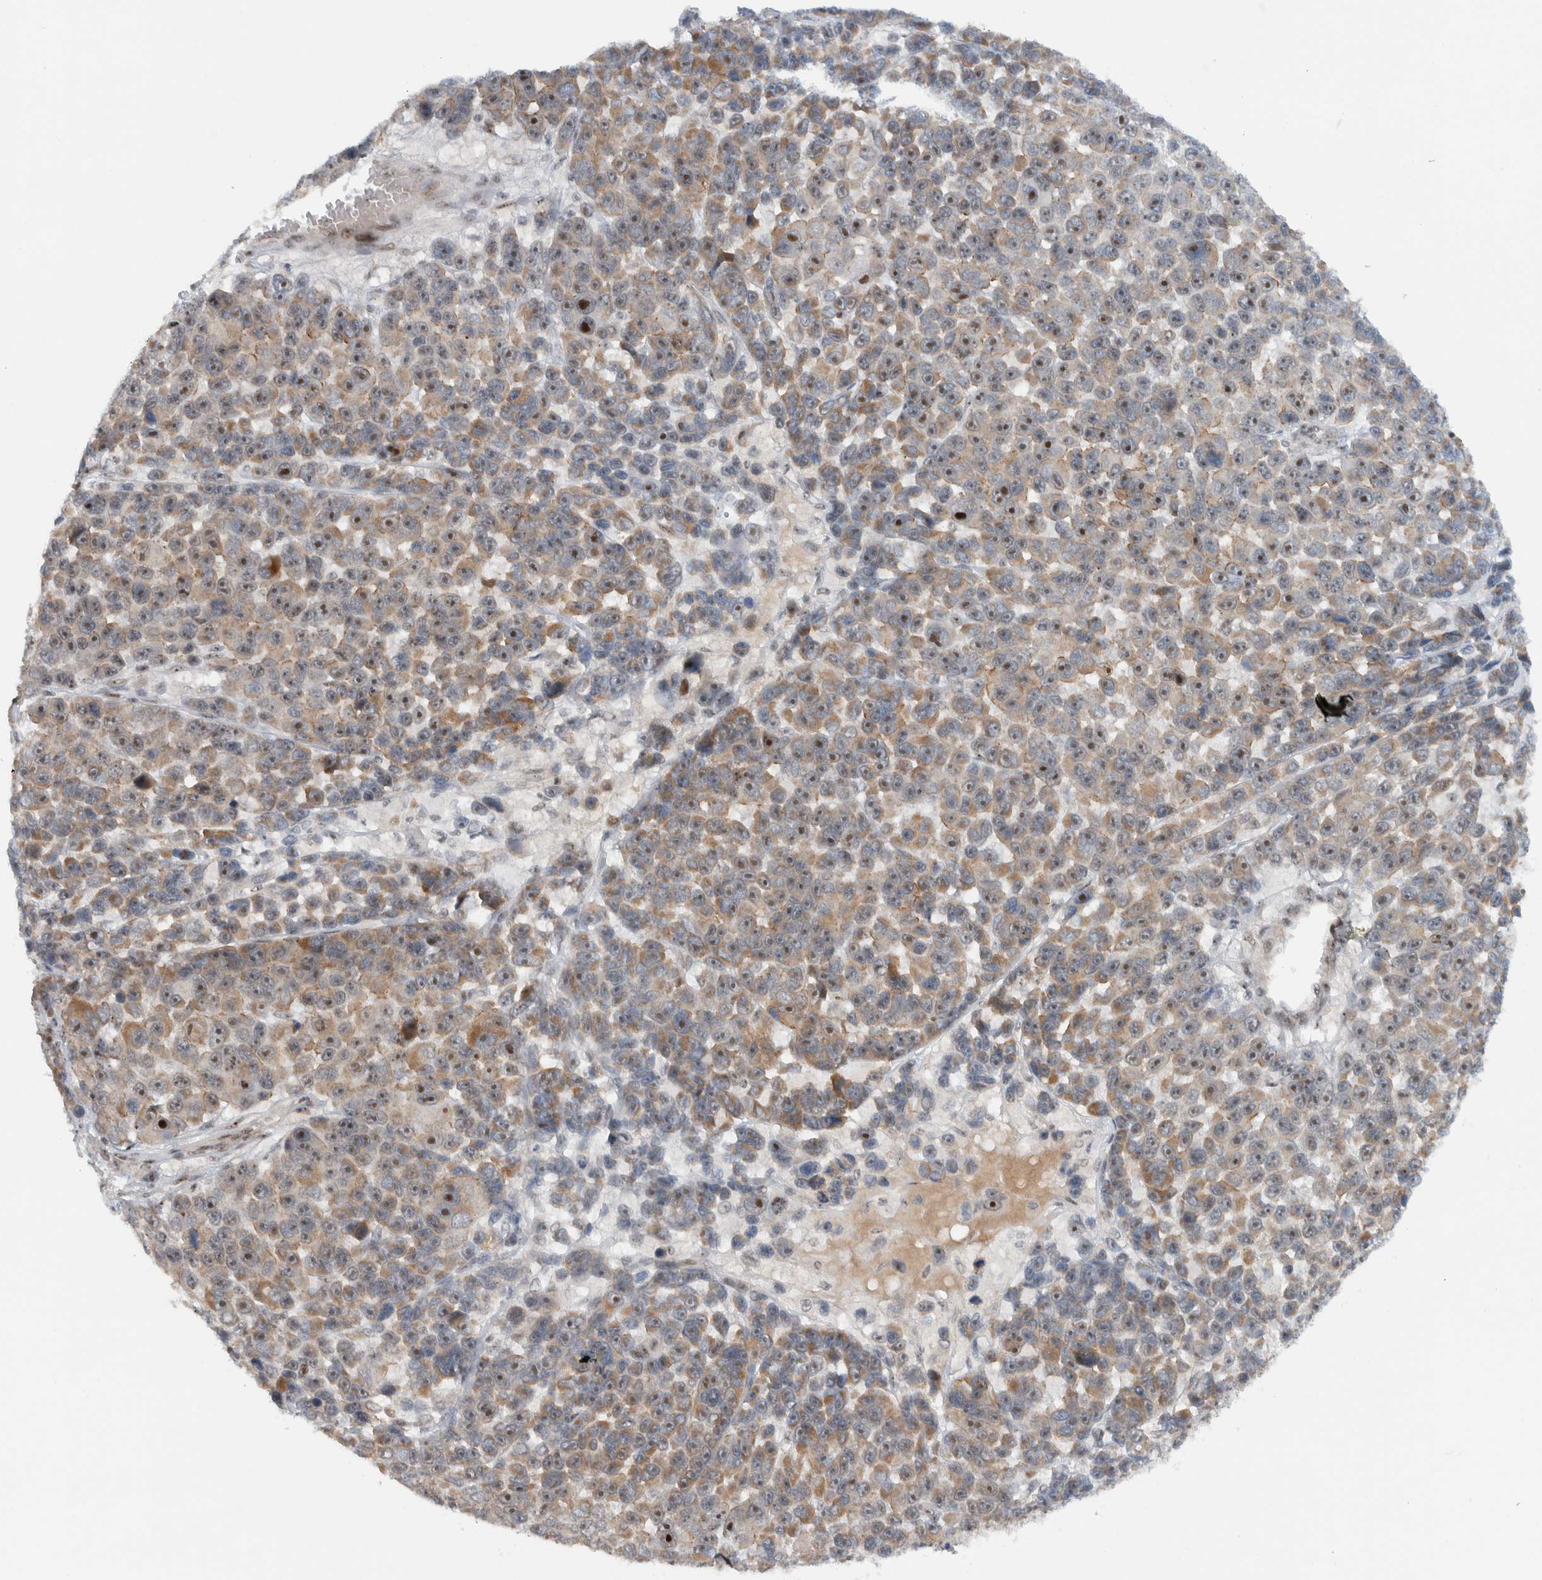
{"staining": {"intensity": "moderate", "quantity": ">75%", "location": "cytoplasmic/membranous,nuclear"}, "tissue": "melanoma", "cell_type": "Tumor cells", "image_type": "cancer", "snomed": [{"axis": "morphology", "description": "Malignant melanoma, NOS"}, {"axis": "topography", "description": "Skin"}], "caption": "A medium amount of moderate cytoplasmic/membranous and nuclear positivity is appreciated in approximately >75% of tumor cells in malignant melanoma tissue. (brown staining indicates protein expression, while blue staining denotes nuclei).", "gene": "ZFP91", "patient": {"sex": "male", "age": 53}}